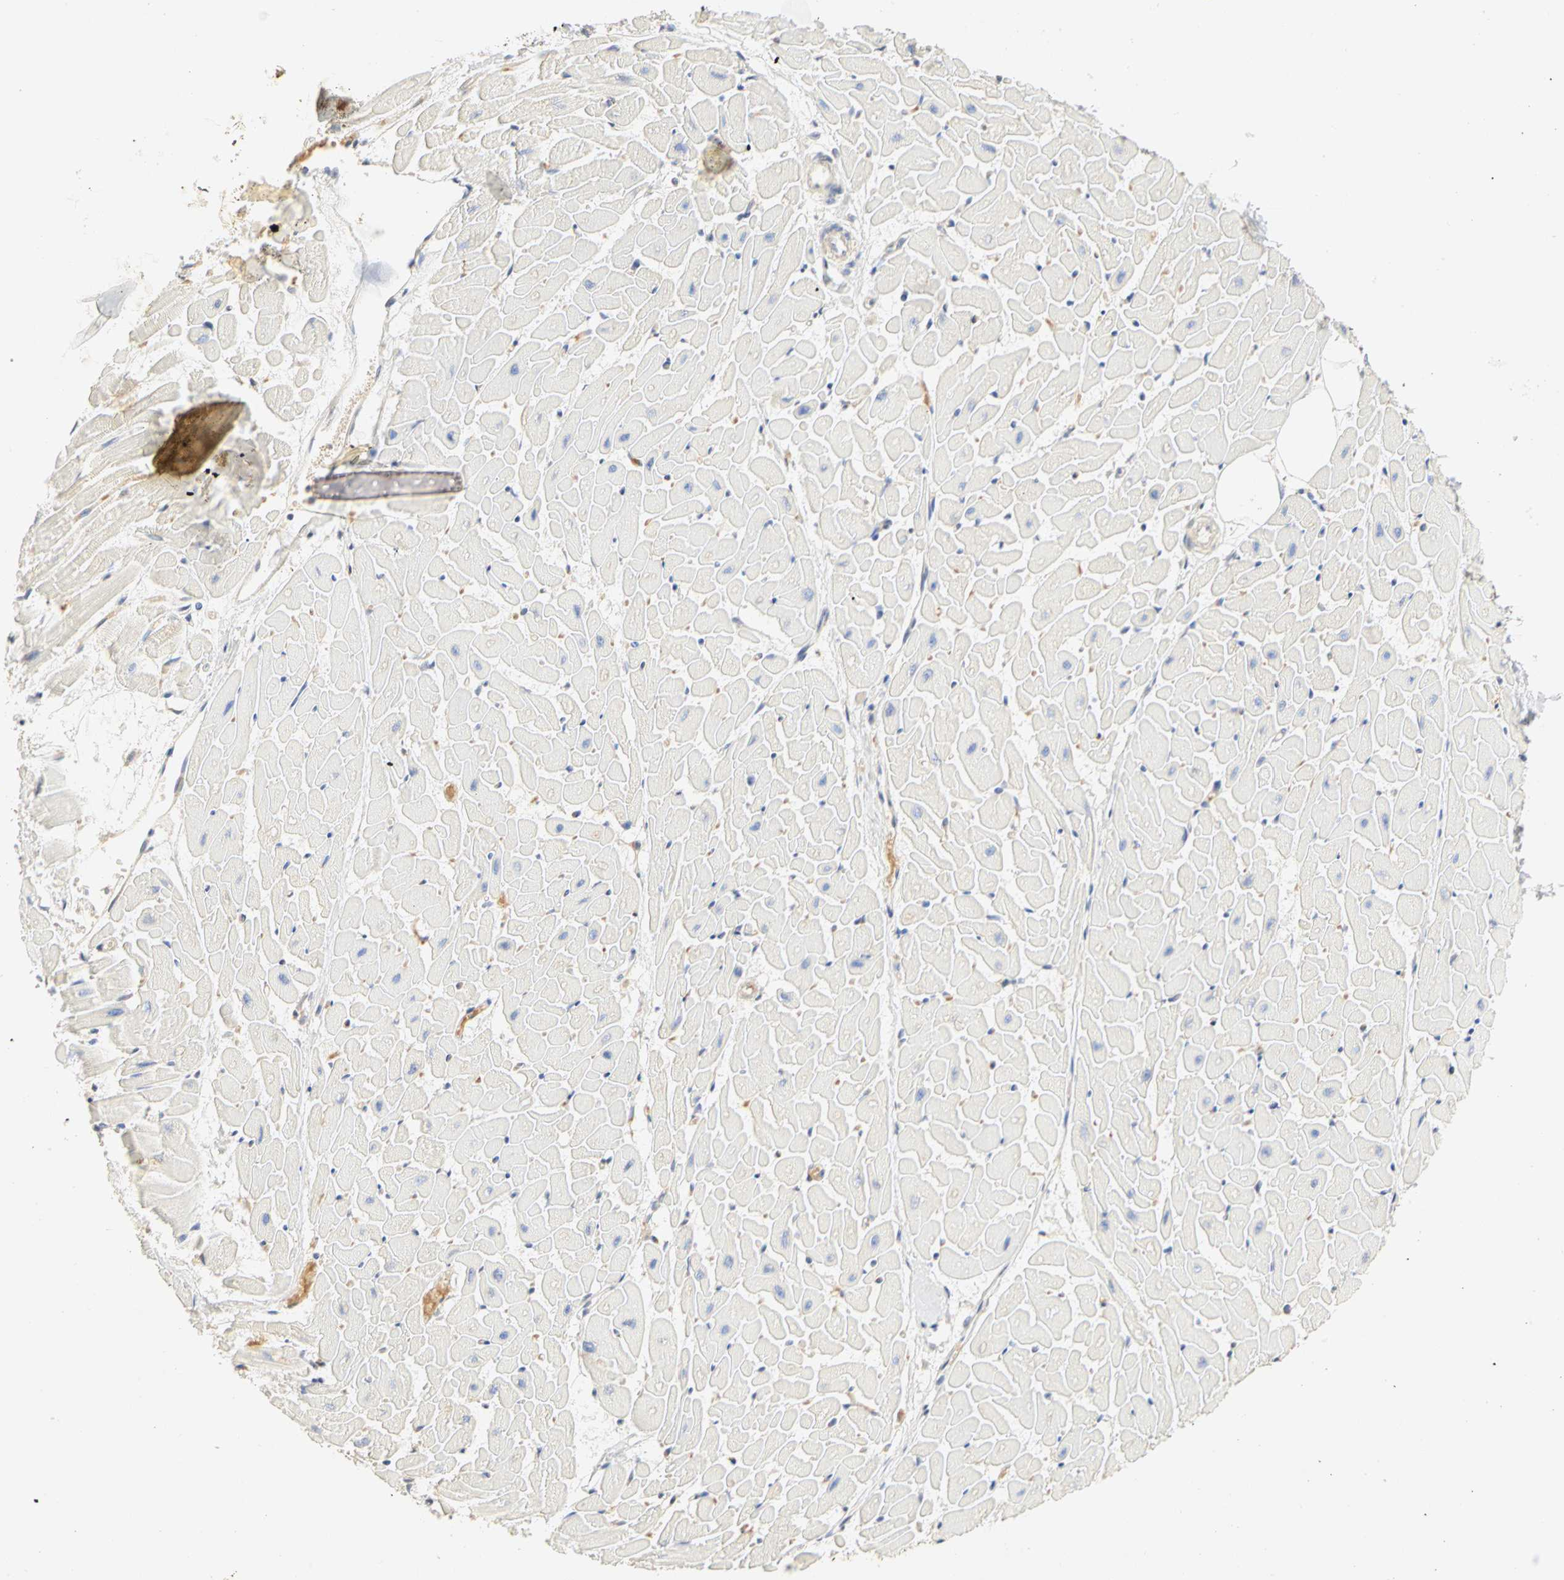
{"staining": {"intensity": "negative", "quantity": "none", "location": "none"}, "tissue": "heart muscle", "cell_type": "Cardiomyocytes", "image_type": "normal", "snomed": [{"axis": "morphology", "description": "Normal tissue, NOS"}, {"axis": "topography", "description": "Heart"}], "caption": "A high-resolution histopathology image shows immunohistochemistry (IHC) staining of unremarkable heart muscle, which displays no significant staining in cardiomyocytes.", "gene": "GNRH2", "patient": {"sex": "female", "age": 19}}